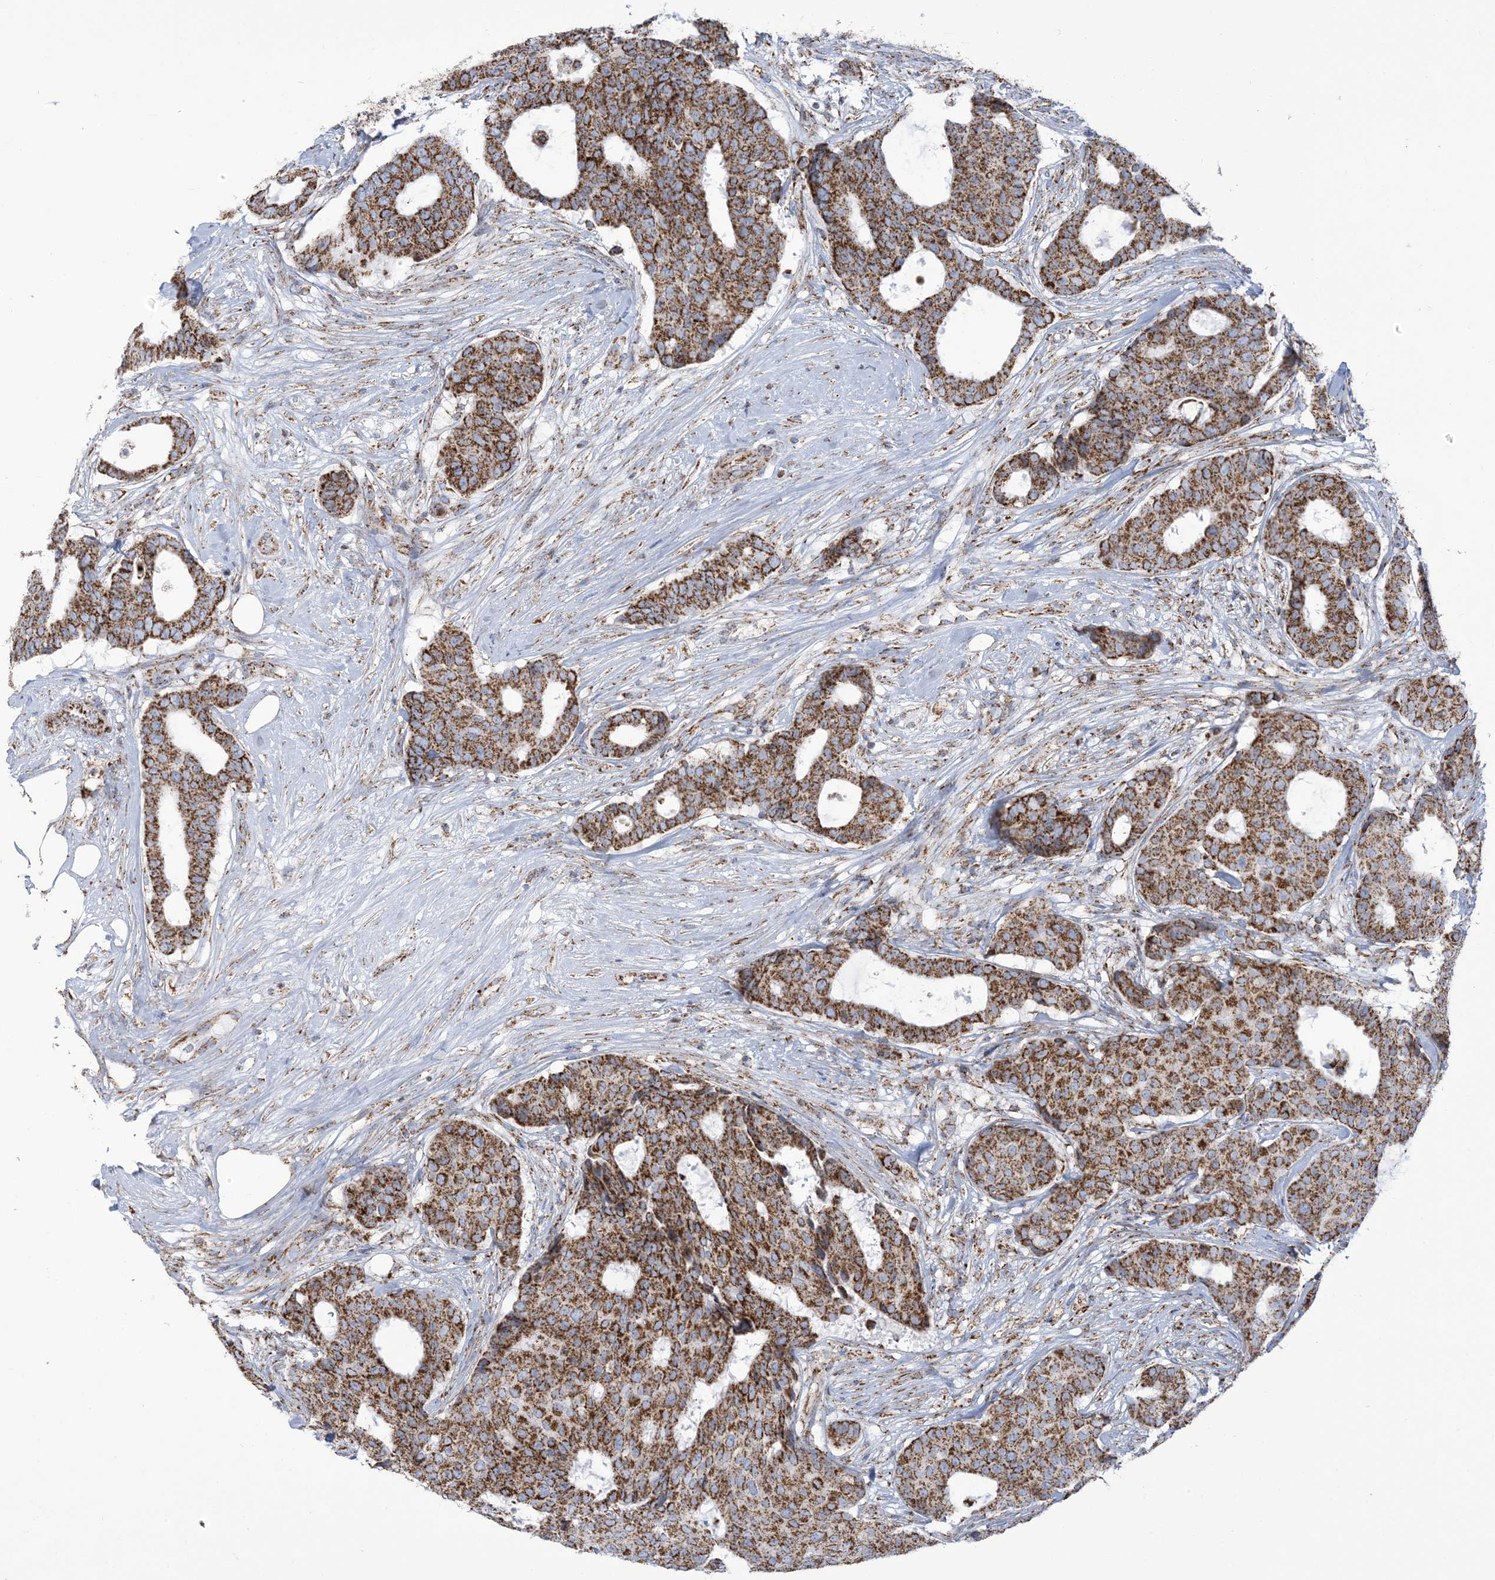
{"staining": {"intensity": "strong", "quantity": ">75%", "location": "cytoplasmic/membranous"}, "tissue": "breast cancer", "cell_type": "Tumor cells", "image_type": "cancer", "snomed": [{"axis": "morphology", "description": "Duct carcinoma"}, {"axis": "topography", "description": "Breast"}], "caption": "Breast cancer (infiltrating ductal carcinoma) was stained to show a protein in brown. There is high levels of strong cytoplasmic/membranous expression in approximately >75% of tumor cells.", "gene": "SAMM50", "patient": {"sex": "female", "age": 75}}